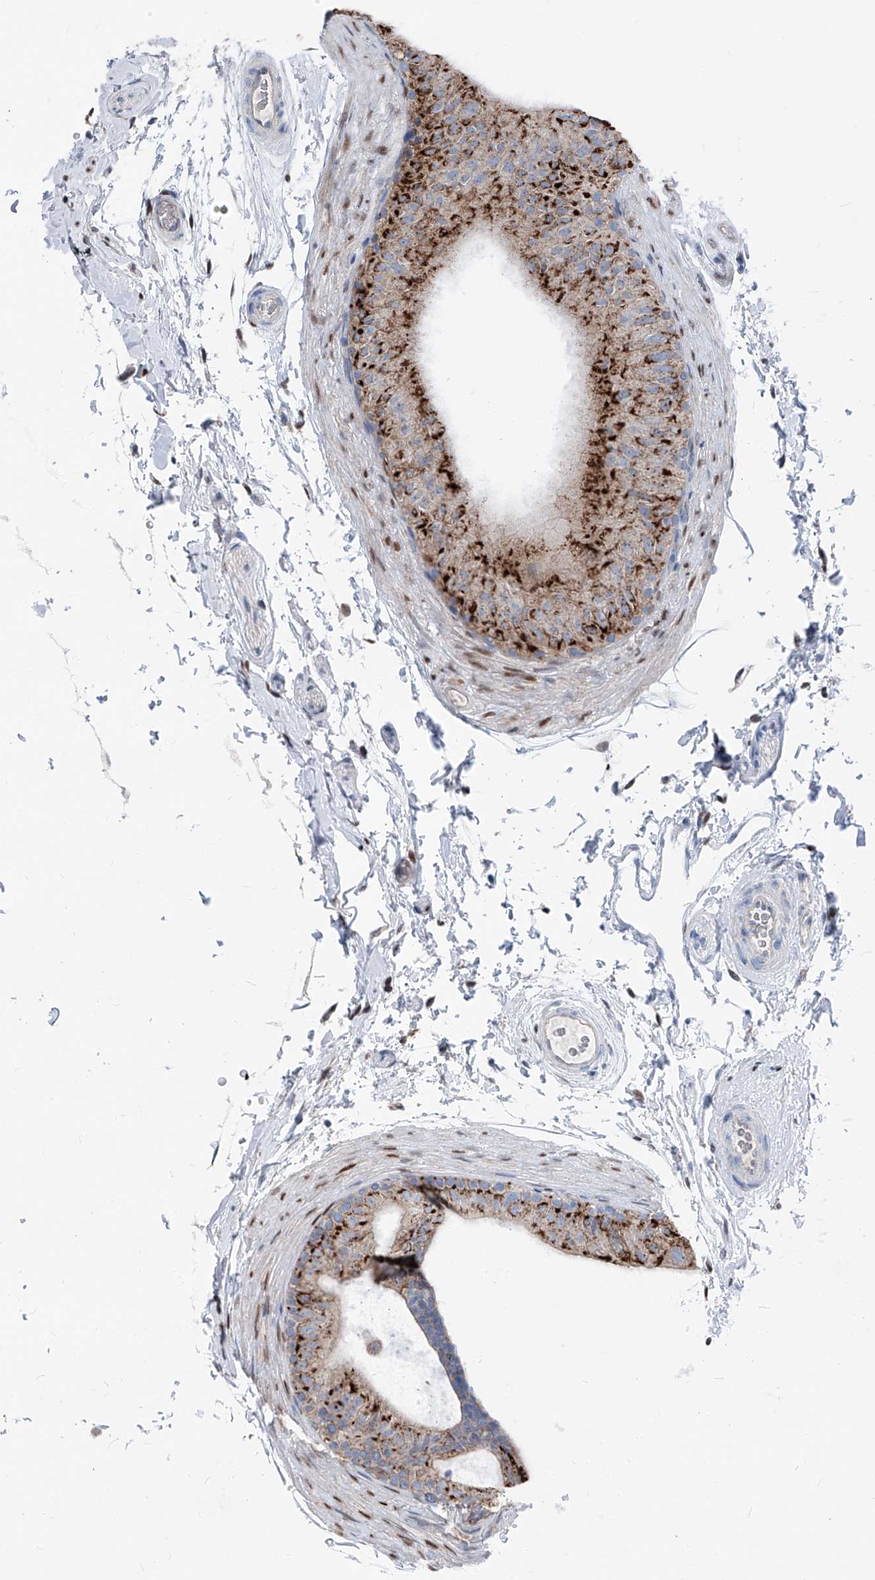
{"staining": {"intensity": "strong", "quantity": ">75%", "location": "cytoplasmic/membranous"}, "tissue": "epididymis", "cell_type": "Glandular cells", "image_type": "normal", "snomed": [{"axis": "morphology", "description": "Normal tissue, NOS"}, {"axis": "topography", "description": "Epididymis"}], "caption": "This is a histology image of immunohistochemistry (IHC) staining of normal epididymis, which shows strong expression in the cytoplasmic/membranous of glandular cells.", "gene": "AGPS", "patient": {"sex": "male", "age": 49}}